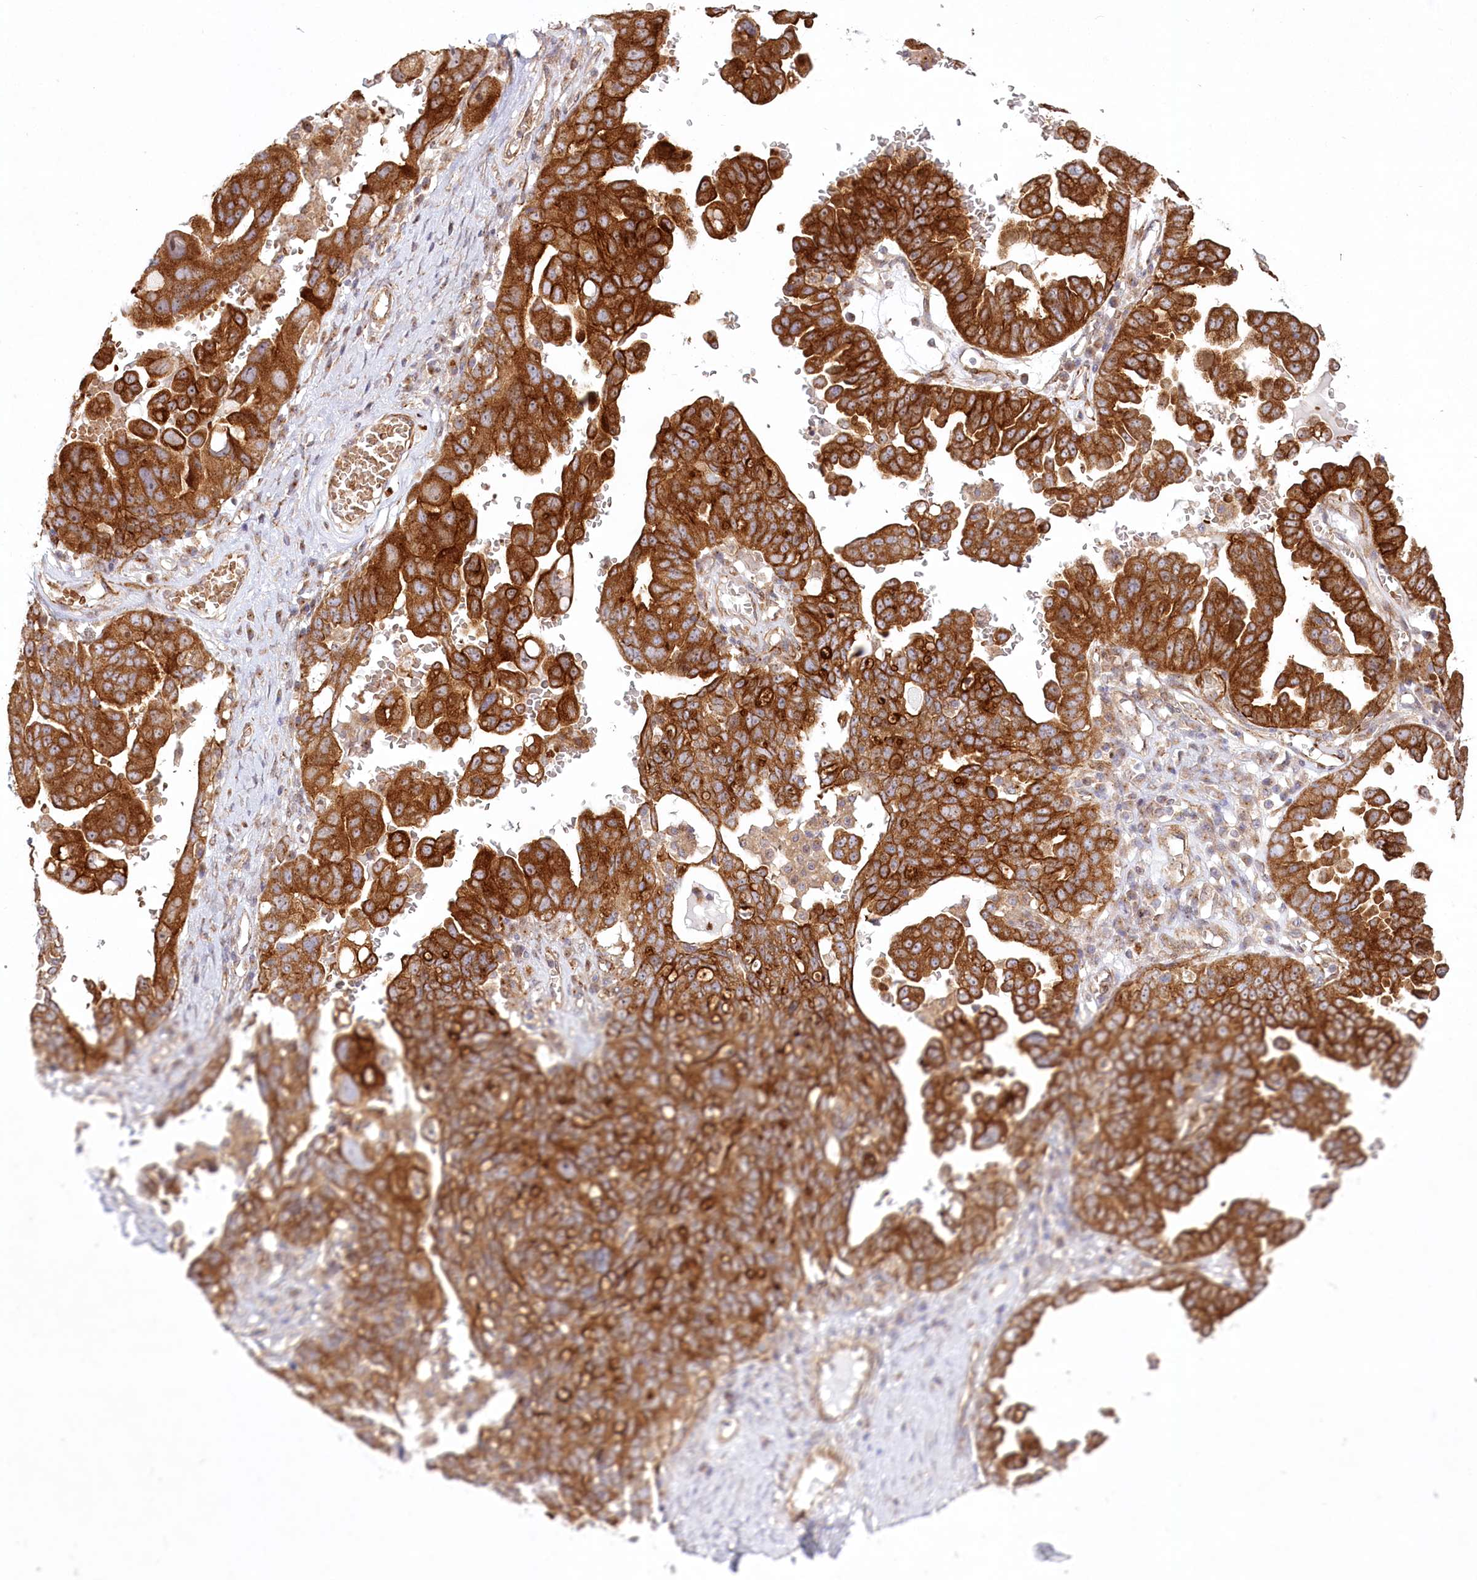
{"staining": {"intensity": "strong", "quantity": ">75%", "location": "cytoplasmic/membranous"}, "tissue": "ovarian cancer", "cell_type": "Tumor cells", "image_type": "cancer", "snomed": [{"axis": "morphology", "description": "Carcinoma, endometroid"}, {"axis": "topography", "description": "Ovary"}], "caption": "This is an image of immunohistochemistry (IHC) staining of ovarian endometroid carcinoma, which shows strong expression in the cytoplasmic/membranous of tumor cells.", "gene": "COMMD3", "patient": {"sex": "female", "age": 62}}